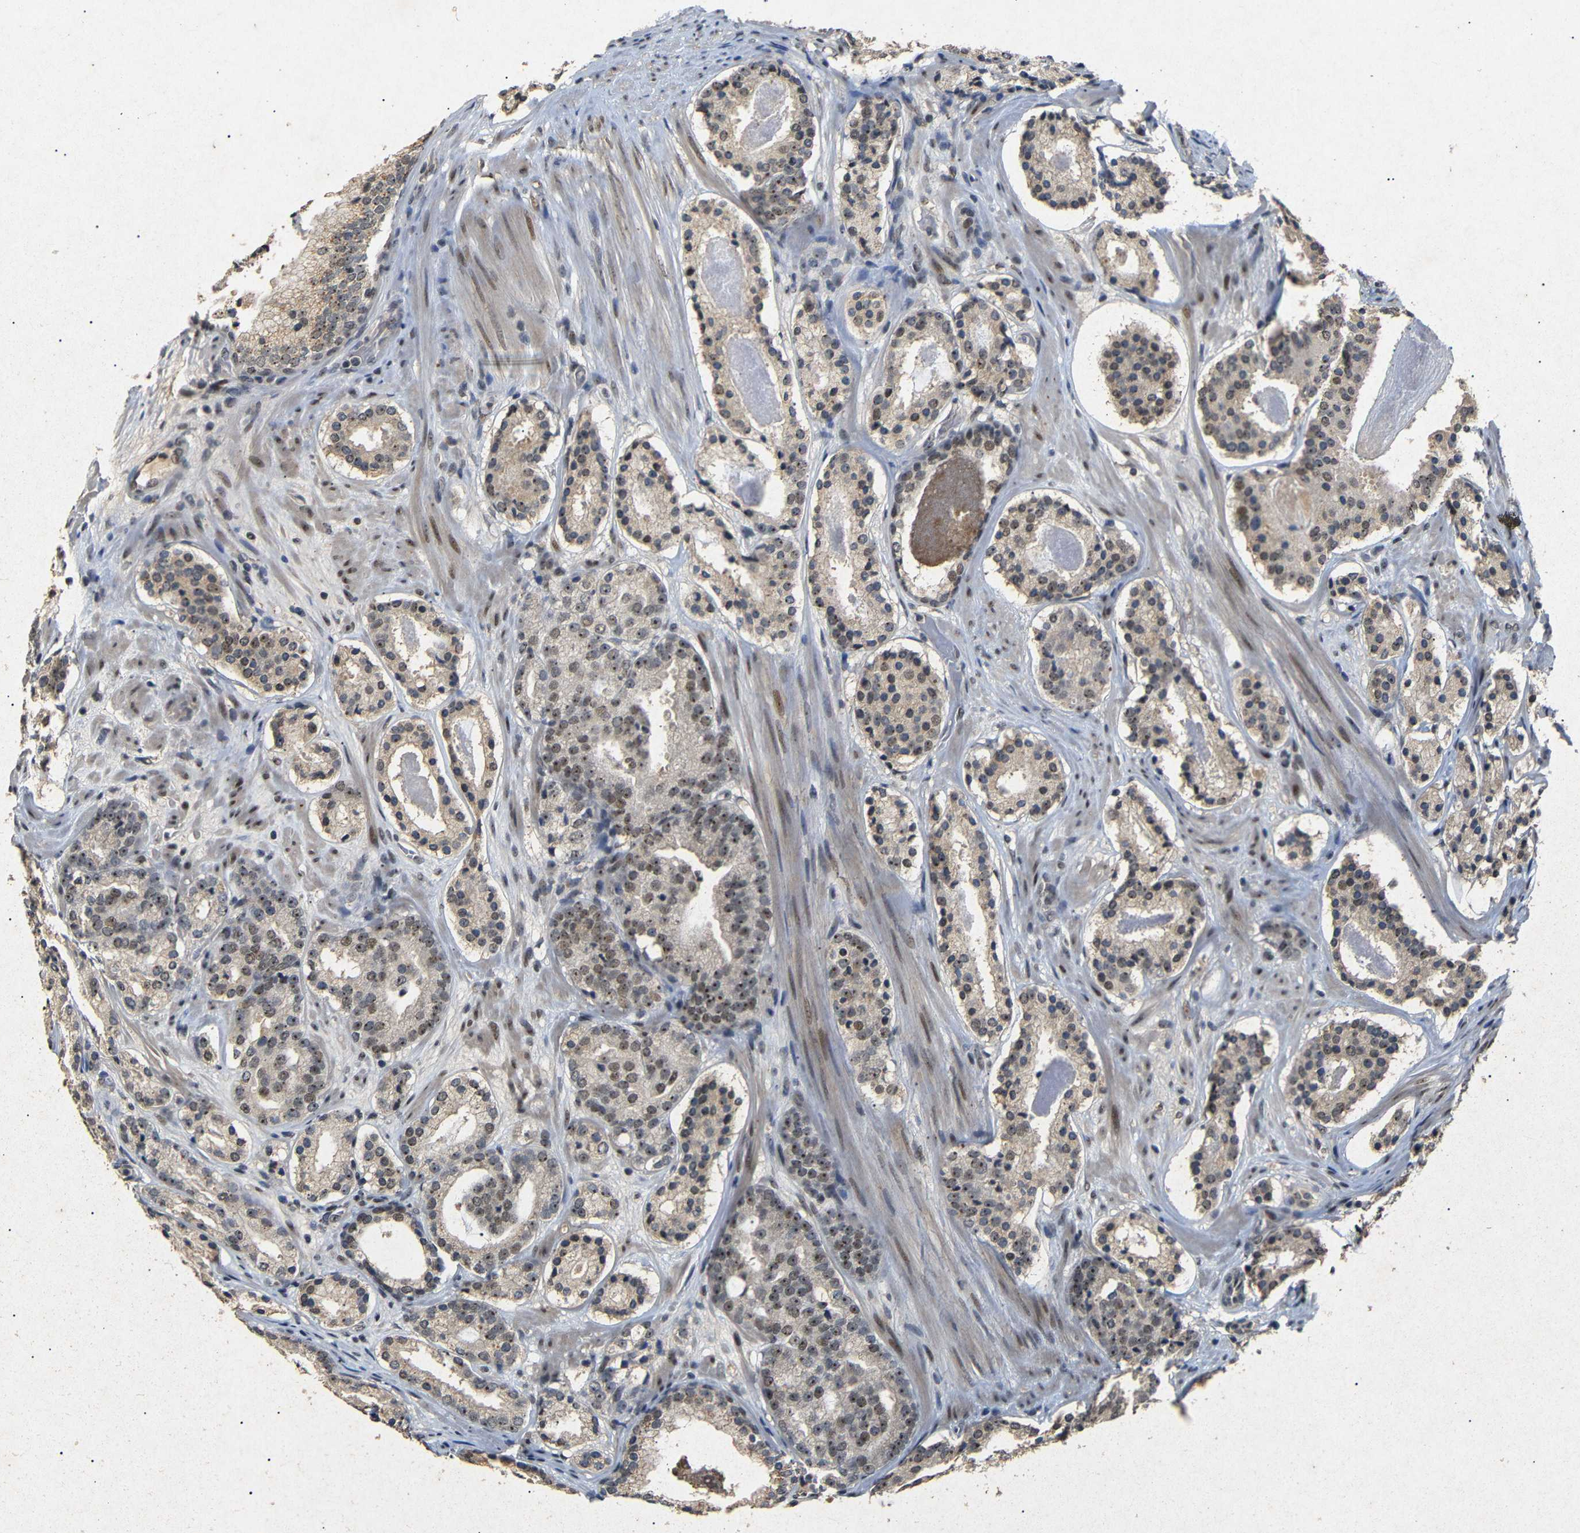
{"staining": {"intensity": "moderate", "quantity": ">75%", "location": "nuclear"}, "tissue": "prostate cancer", "cell_type": "Tumor cells", "image_type": "cancer", "snomed": [{"axis": "morphology", "description": "Adenocarcinoma, Low grade"}, {"axis": "topography", "description": "Prostate"}], "caption": "Moderate nuclear staining for a protein is present in approximately >75% of tumor cells of prostate low-grade adenocarcinoma using immunohistochemistry (IHC).", "gene": "PARN", "patient": {"sex": "male", "age": 69}}